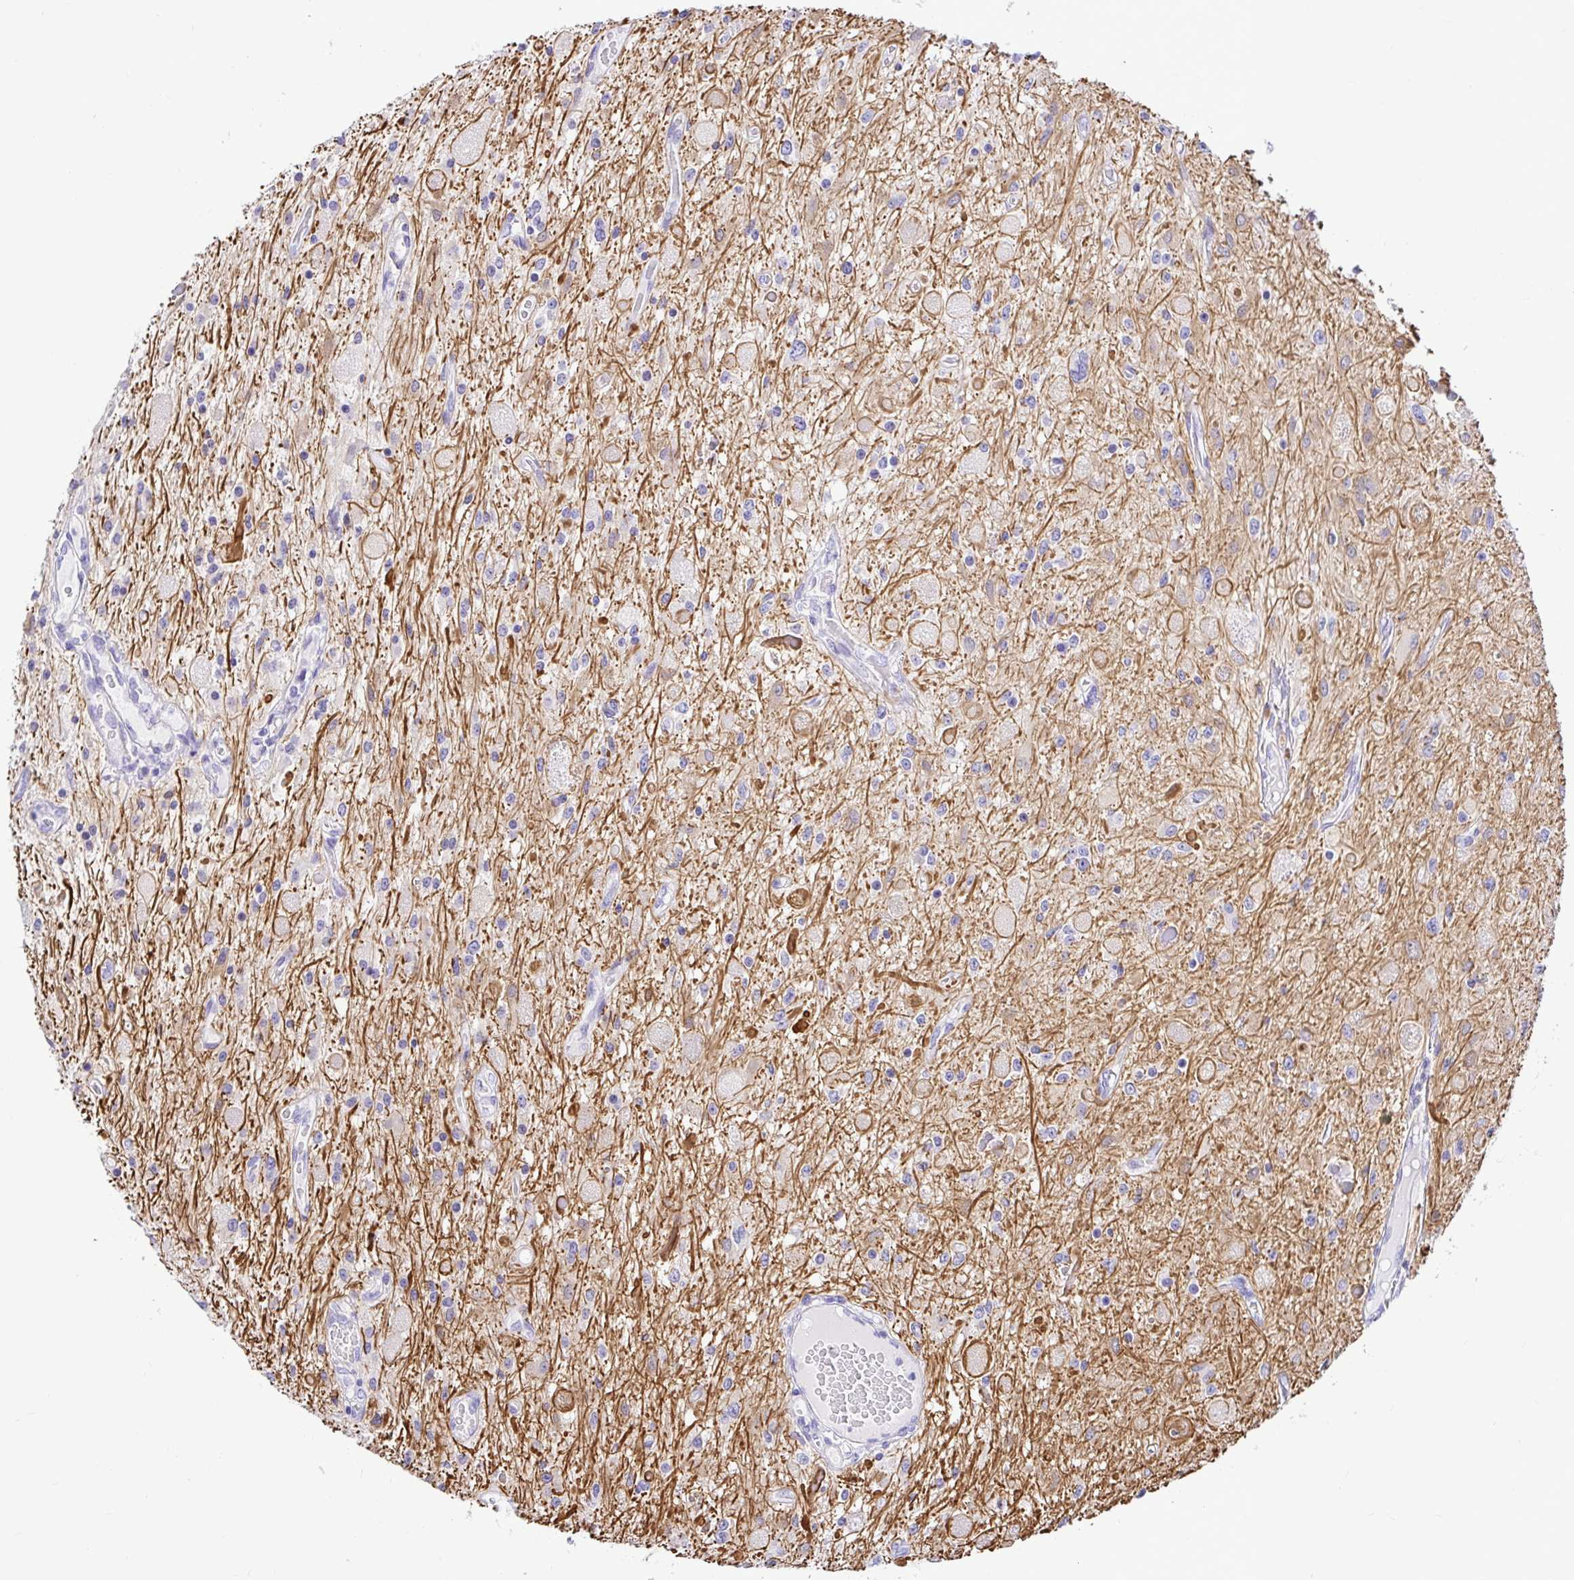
{"staining": {"intensity": "moderate", "quantity": "25%-75%", "location": "cytoplasmic/membranous"}, "tissue": "glioma", "cell_type": "Tumor cells", "image_type": "cancer", "snomed": [{"axis": "morphology", "description": "Glioma, malignant, Low grade"}, {"axis": "topography", "description": "Cerebellum"}], "caption": "This is an image of immunohistochemistry (IHC) staining of glioma, which shows moderate positivity in the cytoplasmic/membranous of tumor cells.", "gene": "BACE2", "patient": {"sex": "female", "age": 14}}